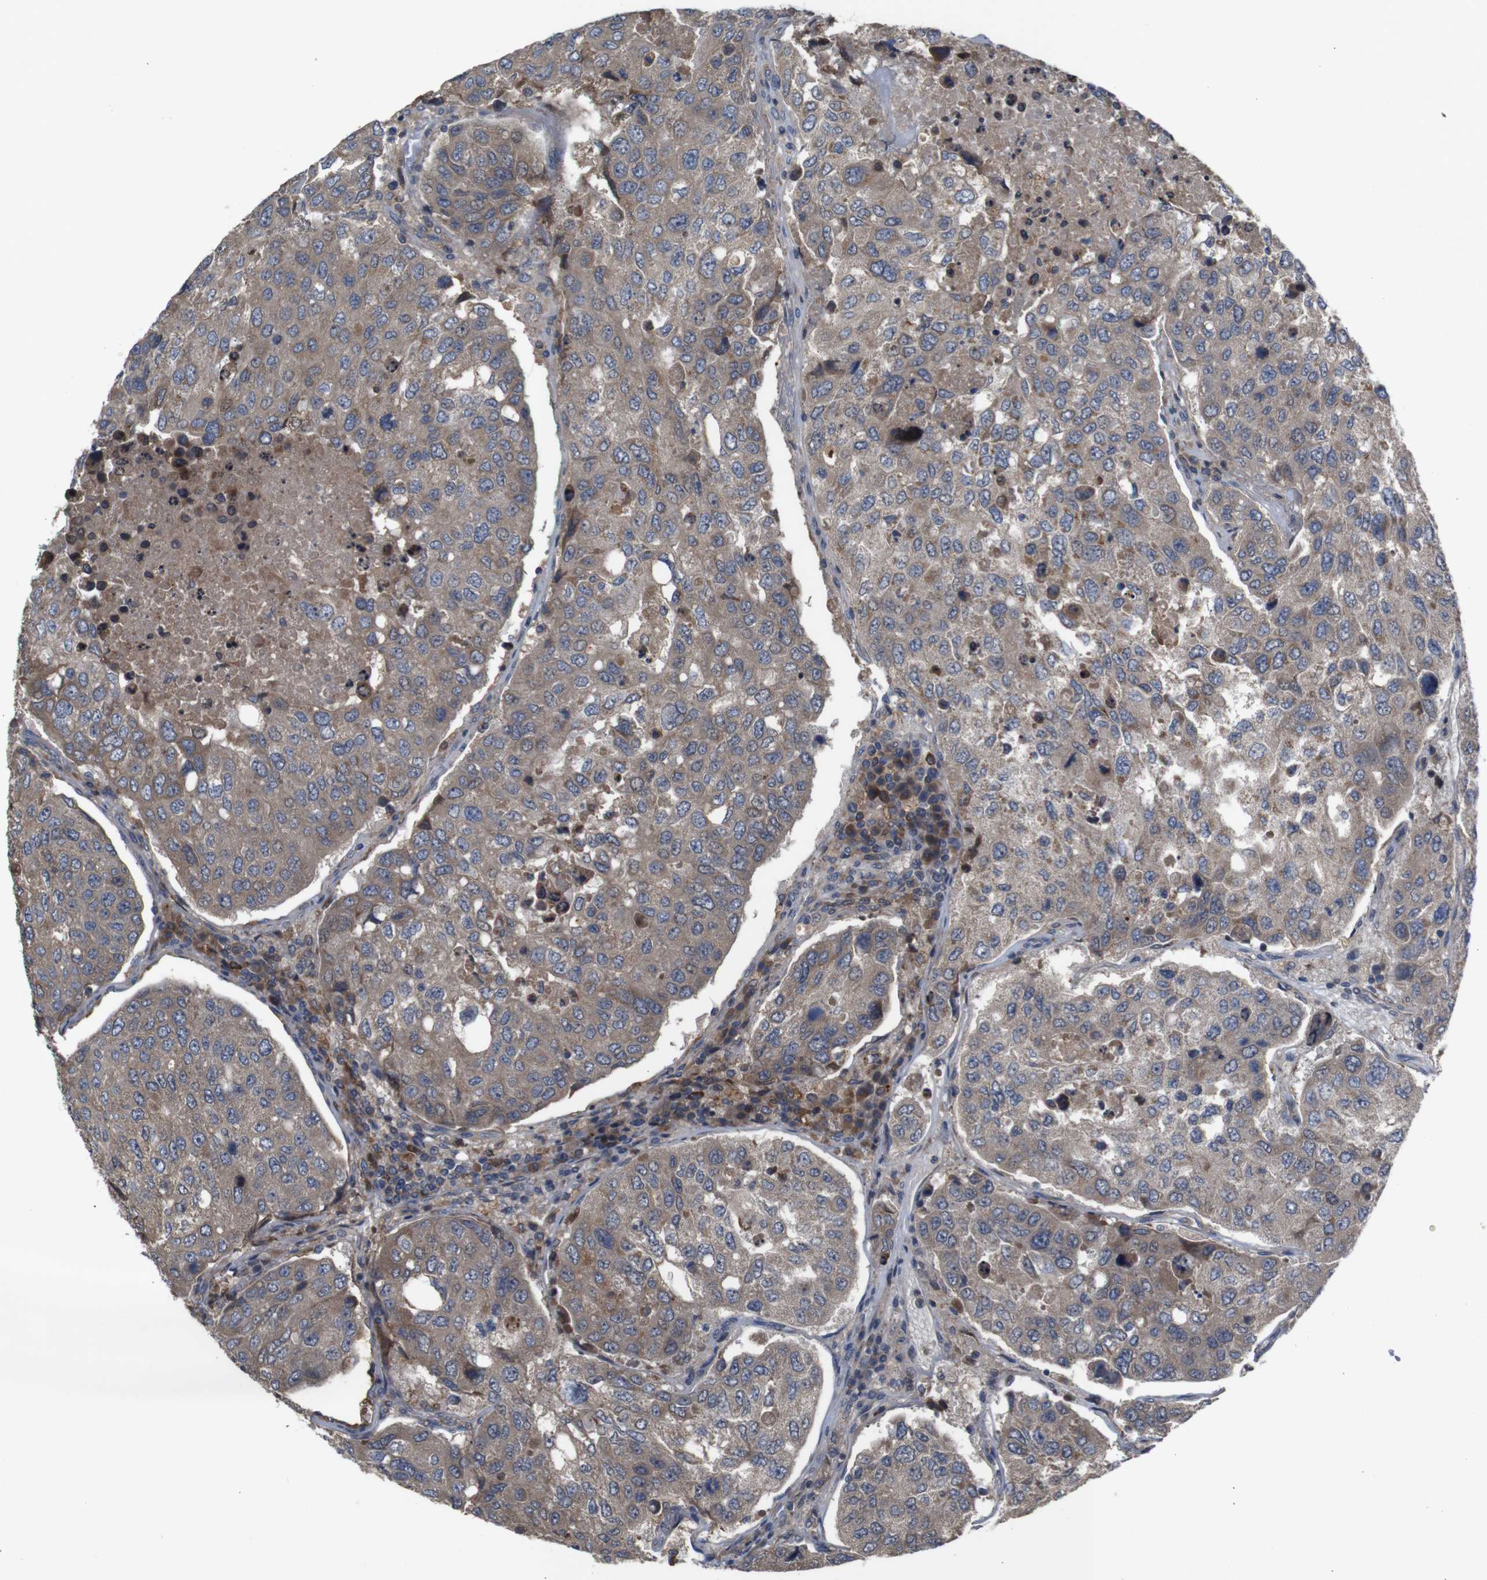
{"staining": {"intensity": "weak", "quantity": ">75%", "location": "cytoplasmic/membranous"}, "tissue": "urothelial cancer", "cell_type": "Tumor cells", "image_type": "cancer", "snomed": [{"axis": "morphology", "description": "Urothelial carcinoma, High grade"}, {"axis": "topography", "description": "Lymph node"}, {"axis": "topography", "description": "Urinary bladder"}], "caption": "Urothelial carcinoma (high-grade) stained with a protein marker shows weak staining in tumor cells.", "gene": "PTPN1", "patient": {"sex": "male", "age": 51}}